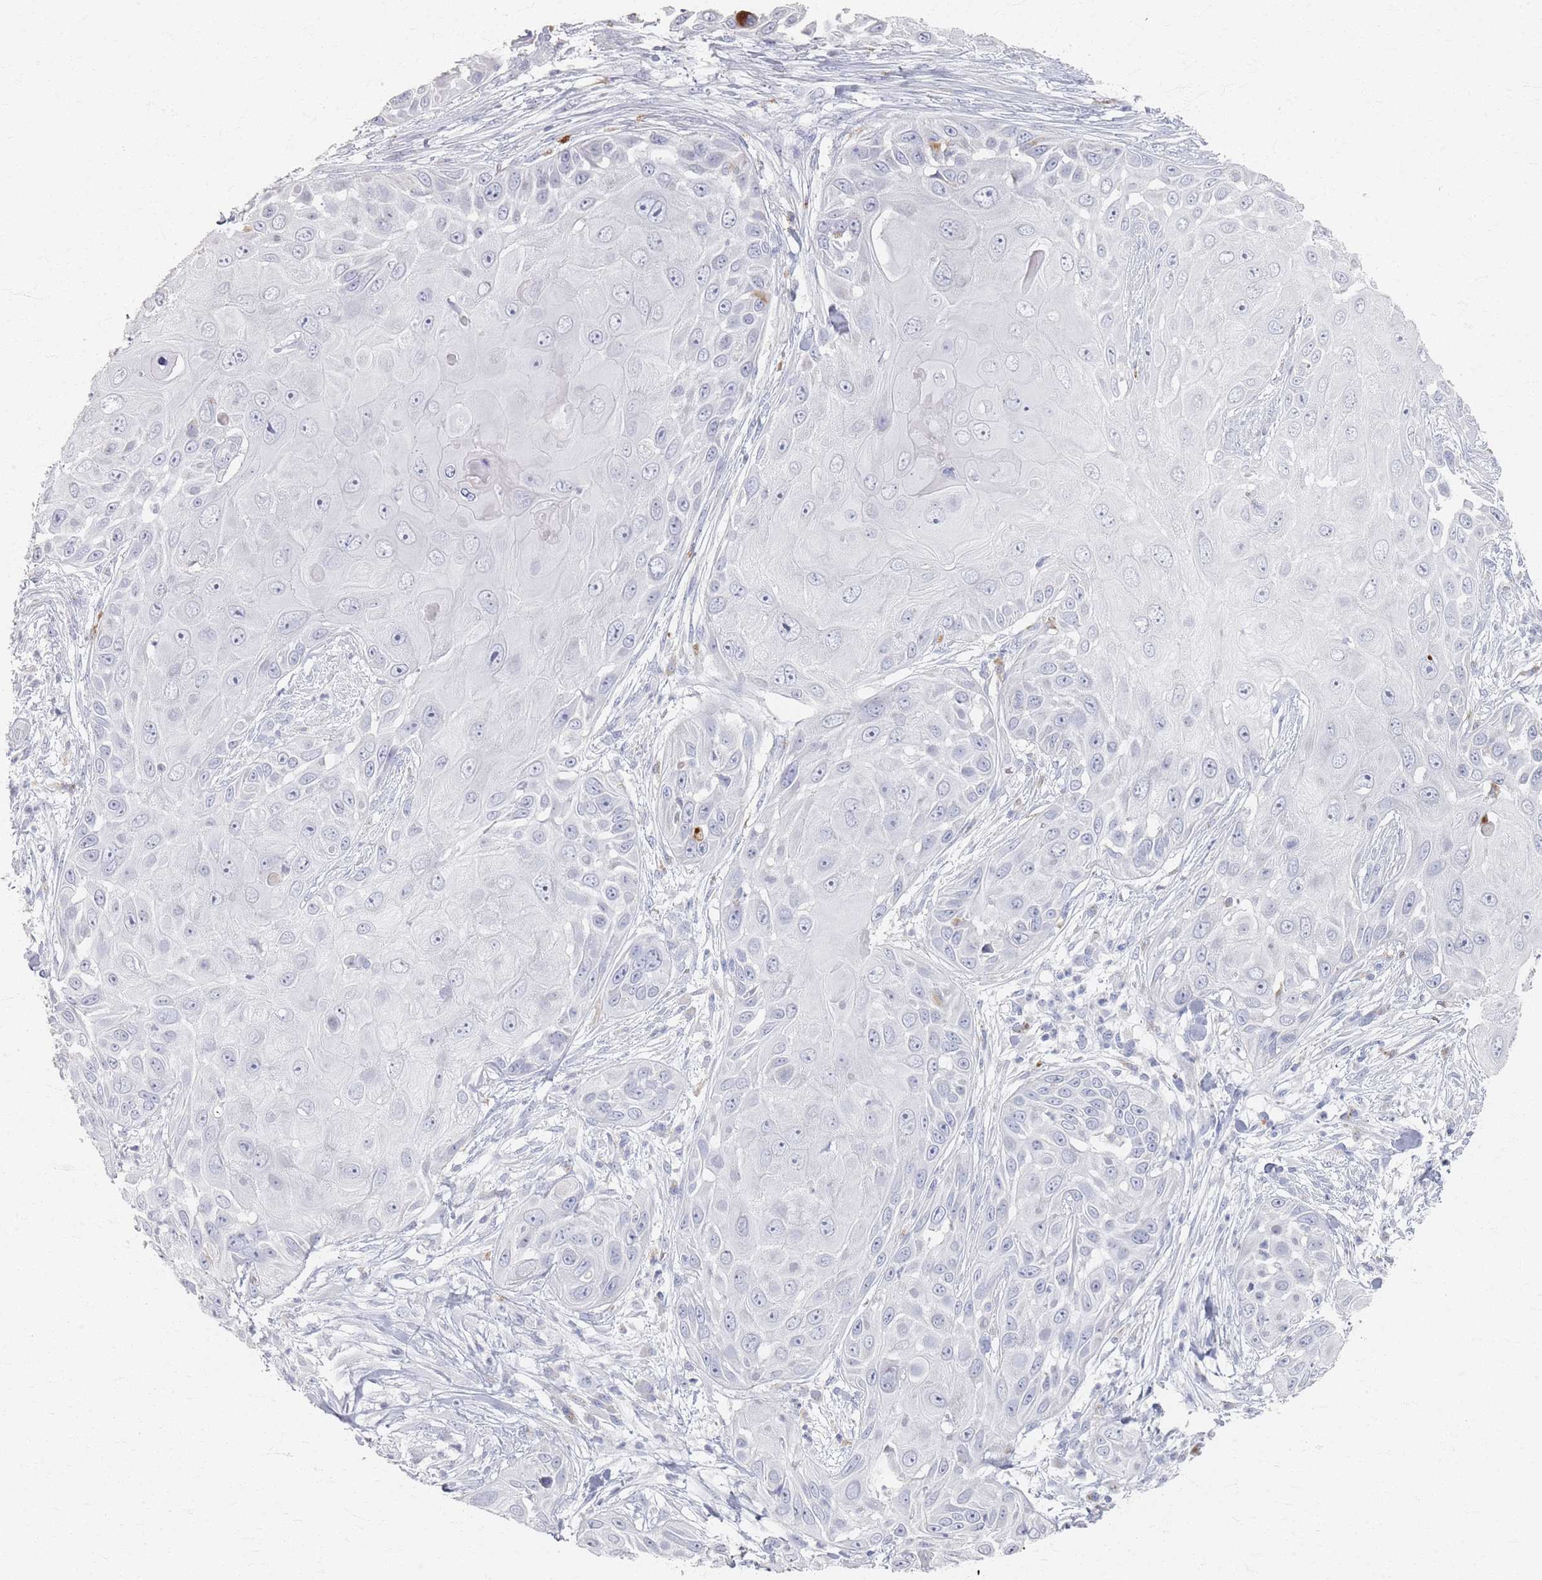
{"staining": {"intensity": "negative", "quantity": "none", "location": "none"}, "tissue": "skin cancer", "cell_type": "Tumor cells", "image_type": "cancer", "snomed": [{"axis": "morphology", "description": "Squamous cell carcinoma, NOS"}, {"axis": "topography", "description": "Skin"}], "caption": "Skin squamous cell carcinoma was stained to show a protein in brown. There is no significant expression in tumor cells.", "gene": "SLC2A11", "patient": {"sex": "female", "age": 44}}